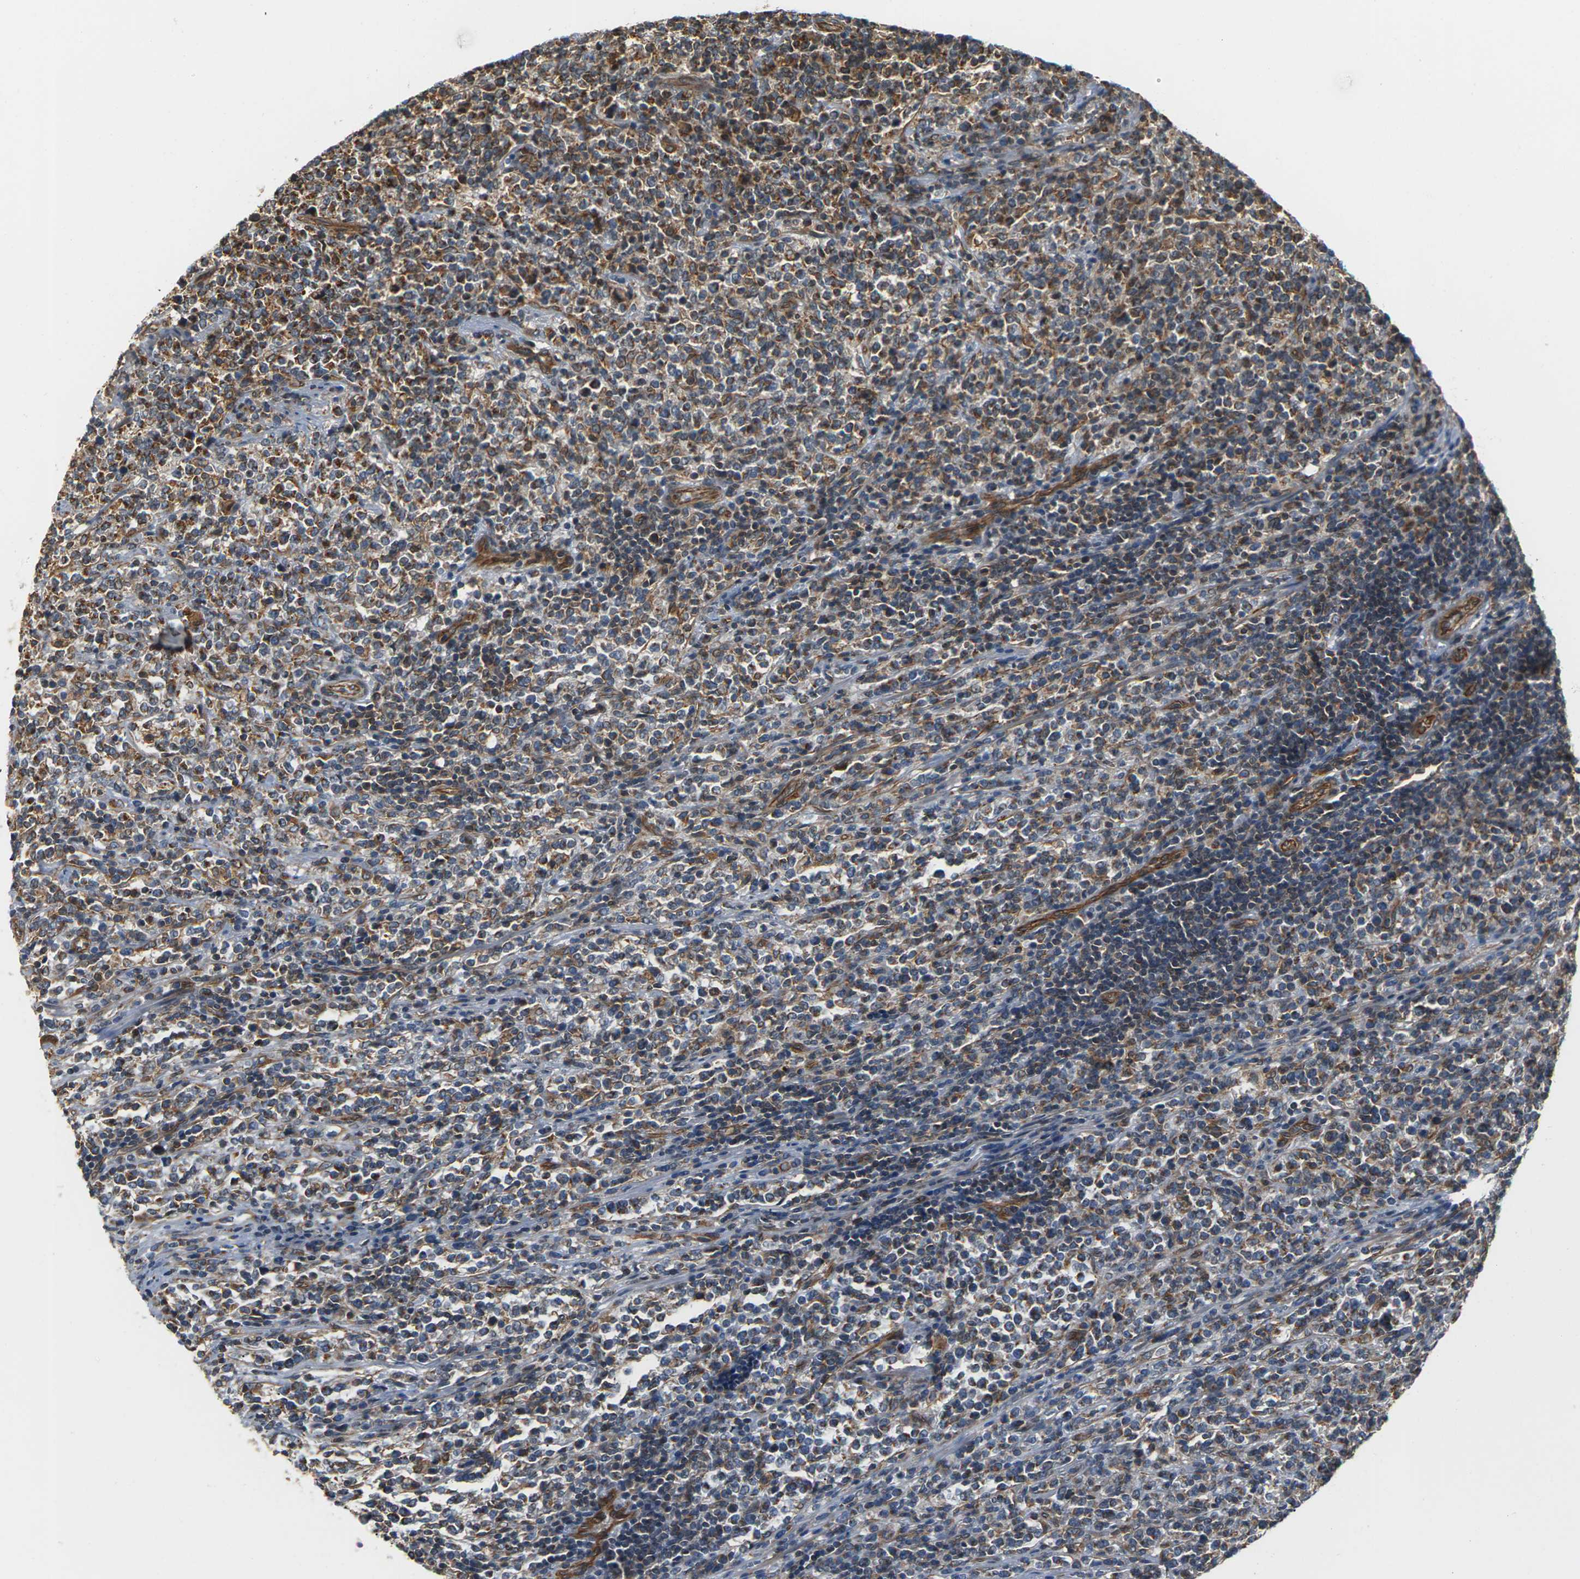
{"staining": {"intensity": "strong", "quantity": ">75%", "location": "cytoplasmic/membranous"}, "tissue": "lymphoma", "cell_type": "Tumor cells", "image_type": "cancer", "snomed": [{"axis": "morphology", "description": "Malignant lymphoma, non-Hodgkin's type, High grade"}, {"axis": "topography", "description": "Soft tissue"}], "caption": "IHC staining of high-grade malignant lymphoma, non-Hodgkin's type, which displays high levels of strong cytoplasmic/membranous positivity in about >75% of tumor cells indicating strong cytoplasmic/membranous protein expression. The staining was performed using DAB (brown) for protein detection and nuclei were counterstained in hematoxylin (blue).", "gene": "PCDHB4", "patient": {"sex": "male", "age": 18}}